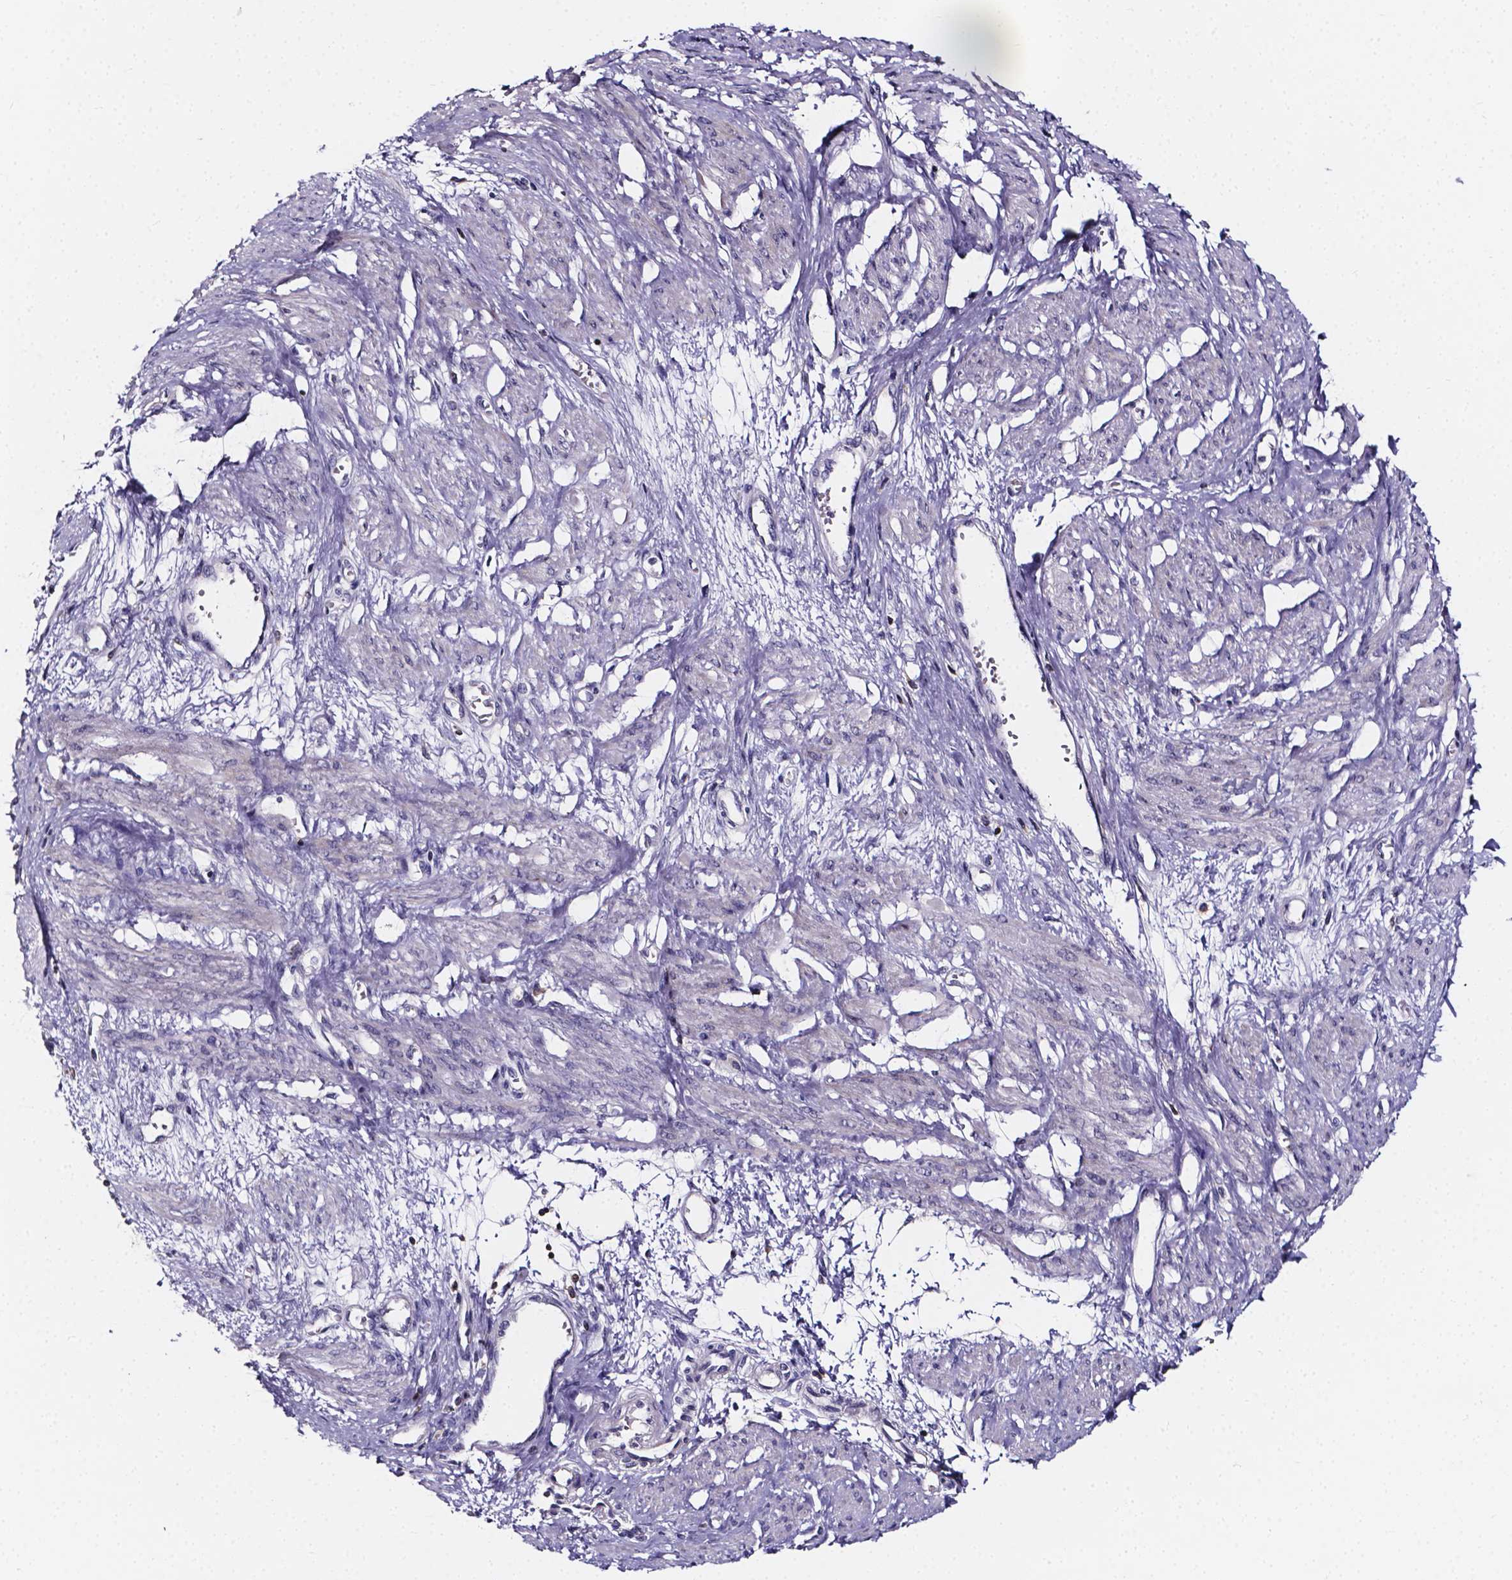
{"staining": {"intensity": "weak", "quantity": "<25%", "location": "cytoplasmic/membranous"}, "tissue": "smooth muscle", "cell_type": "Smooth muscle cells", "image_type": "normal", "snomed": [{"axis": "morphology", "description": "Normal tissue, NOS"}, {"axis": "topography", "description": "Smooth muscle"}, {"axis": "topography", "description": "Uterus"}], "caption": "Immunohistochemistry (IHC) of benign human smooth muscle demonstrates no expression in smooth muscle cells.", "gene": "THEMIS", "patient": {"sex": "female", "age": 39}}